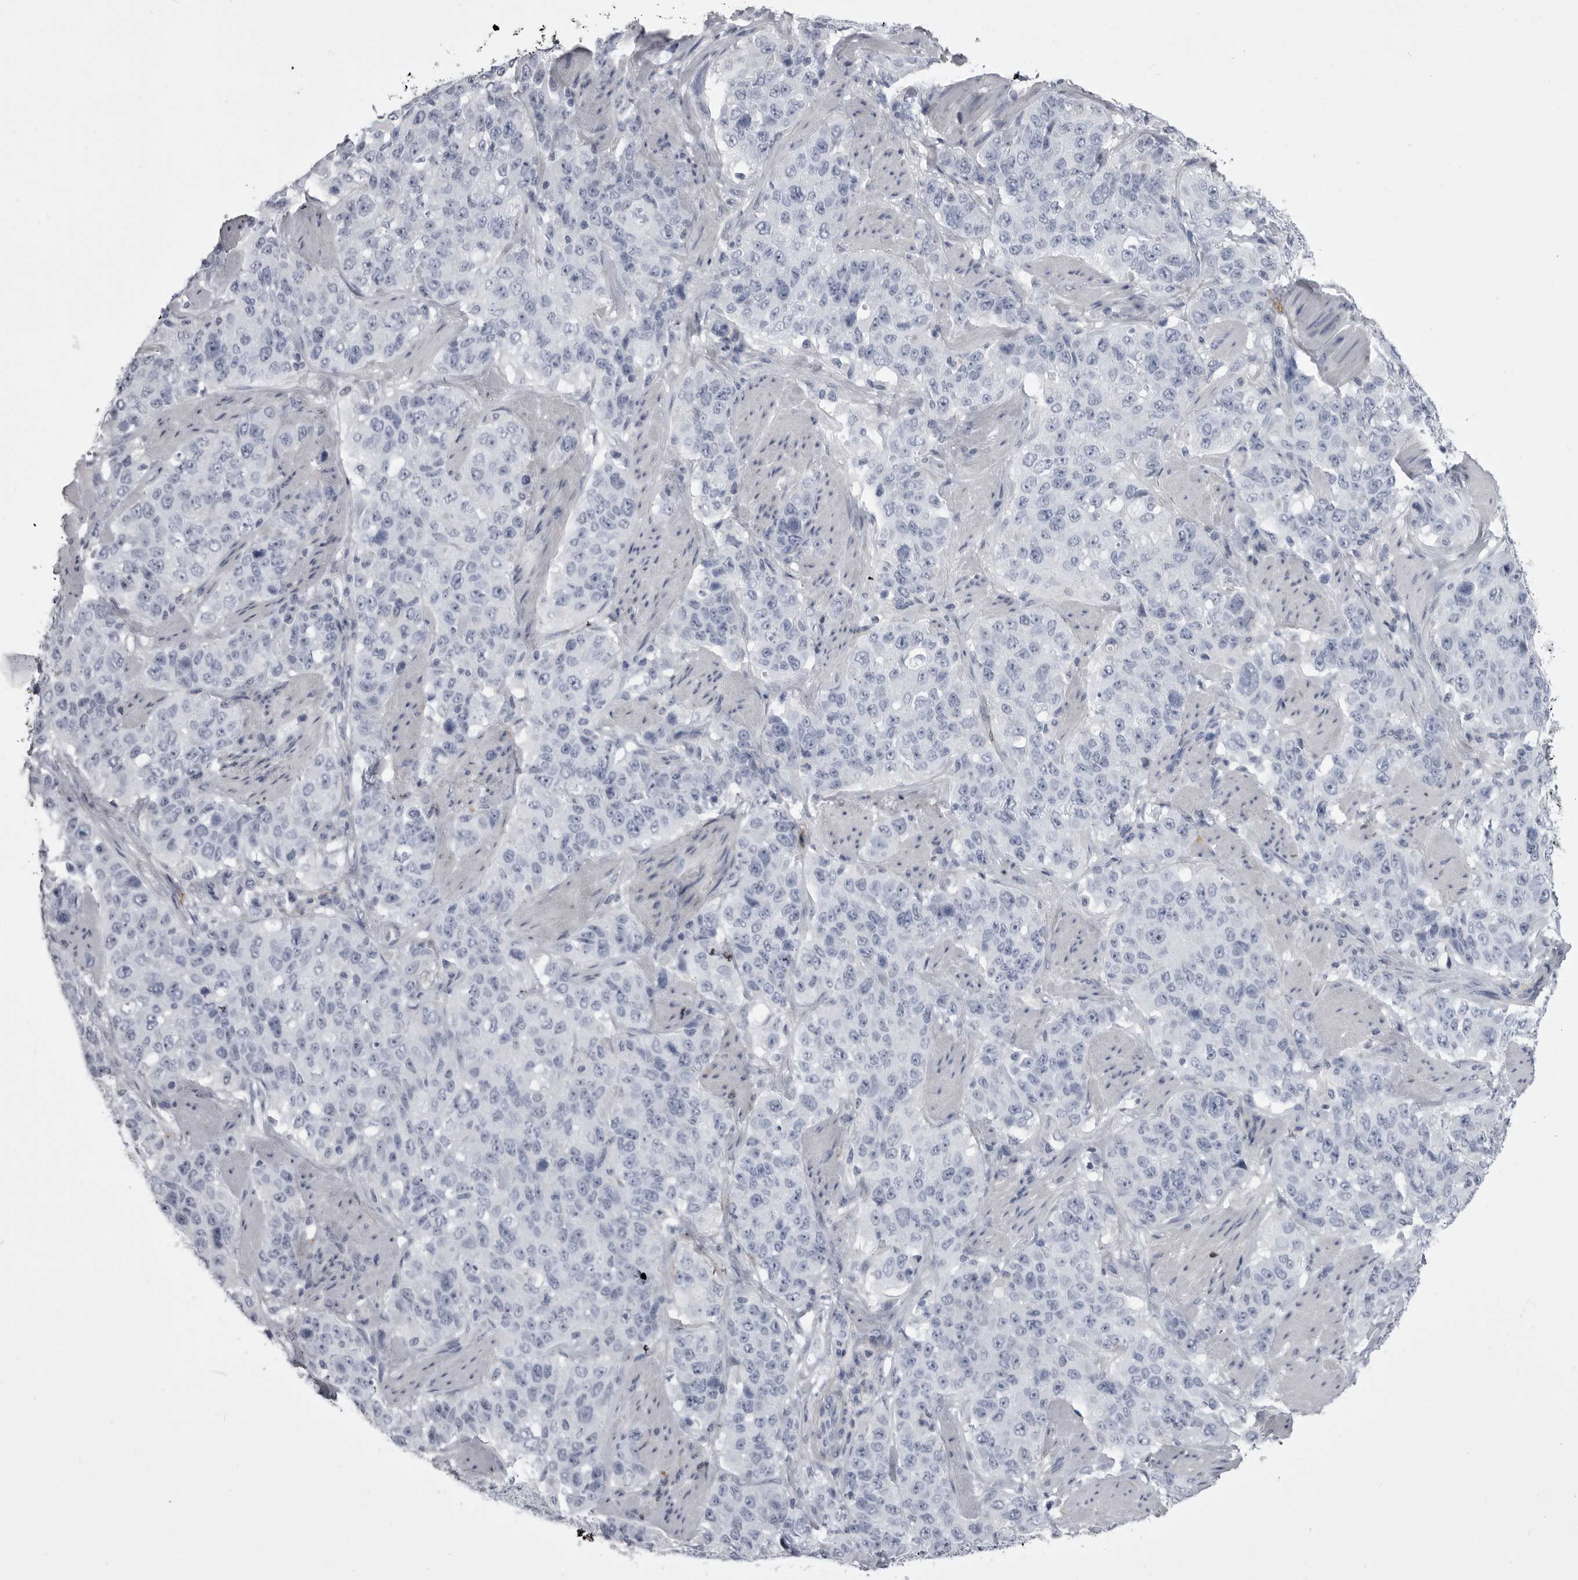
{"staining": {"intensity": "negative", "quantity": "none", "location": "none"}, "tissue": "stomach cancer", "cell_type": "Tumor cells", "image_type": "cancer", "snomed": [{"axis": "morphology", "description": "Adenocarcinoma, NOS"}, {"axis": "topography", "description": "Stomach"}], "caption": "Immunohistochemical staining of stomach cancer (adenocarcinoma) shows no significant expression in tumor cells. (Brightfield microscopy of DAB (3,3'-diaminobenzidine) immunohistochemistry (IHC) at high magnification).", "gene": "ANK2", "patient": {"sex": "male", "age": 48}}